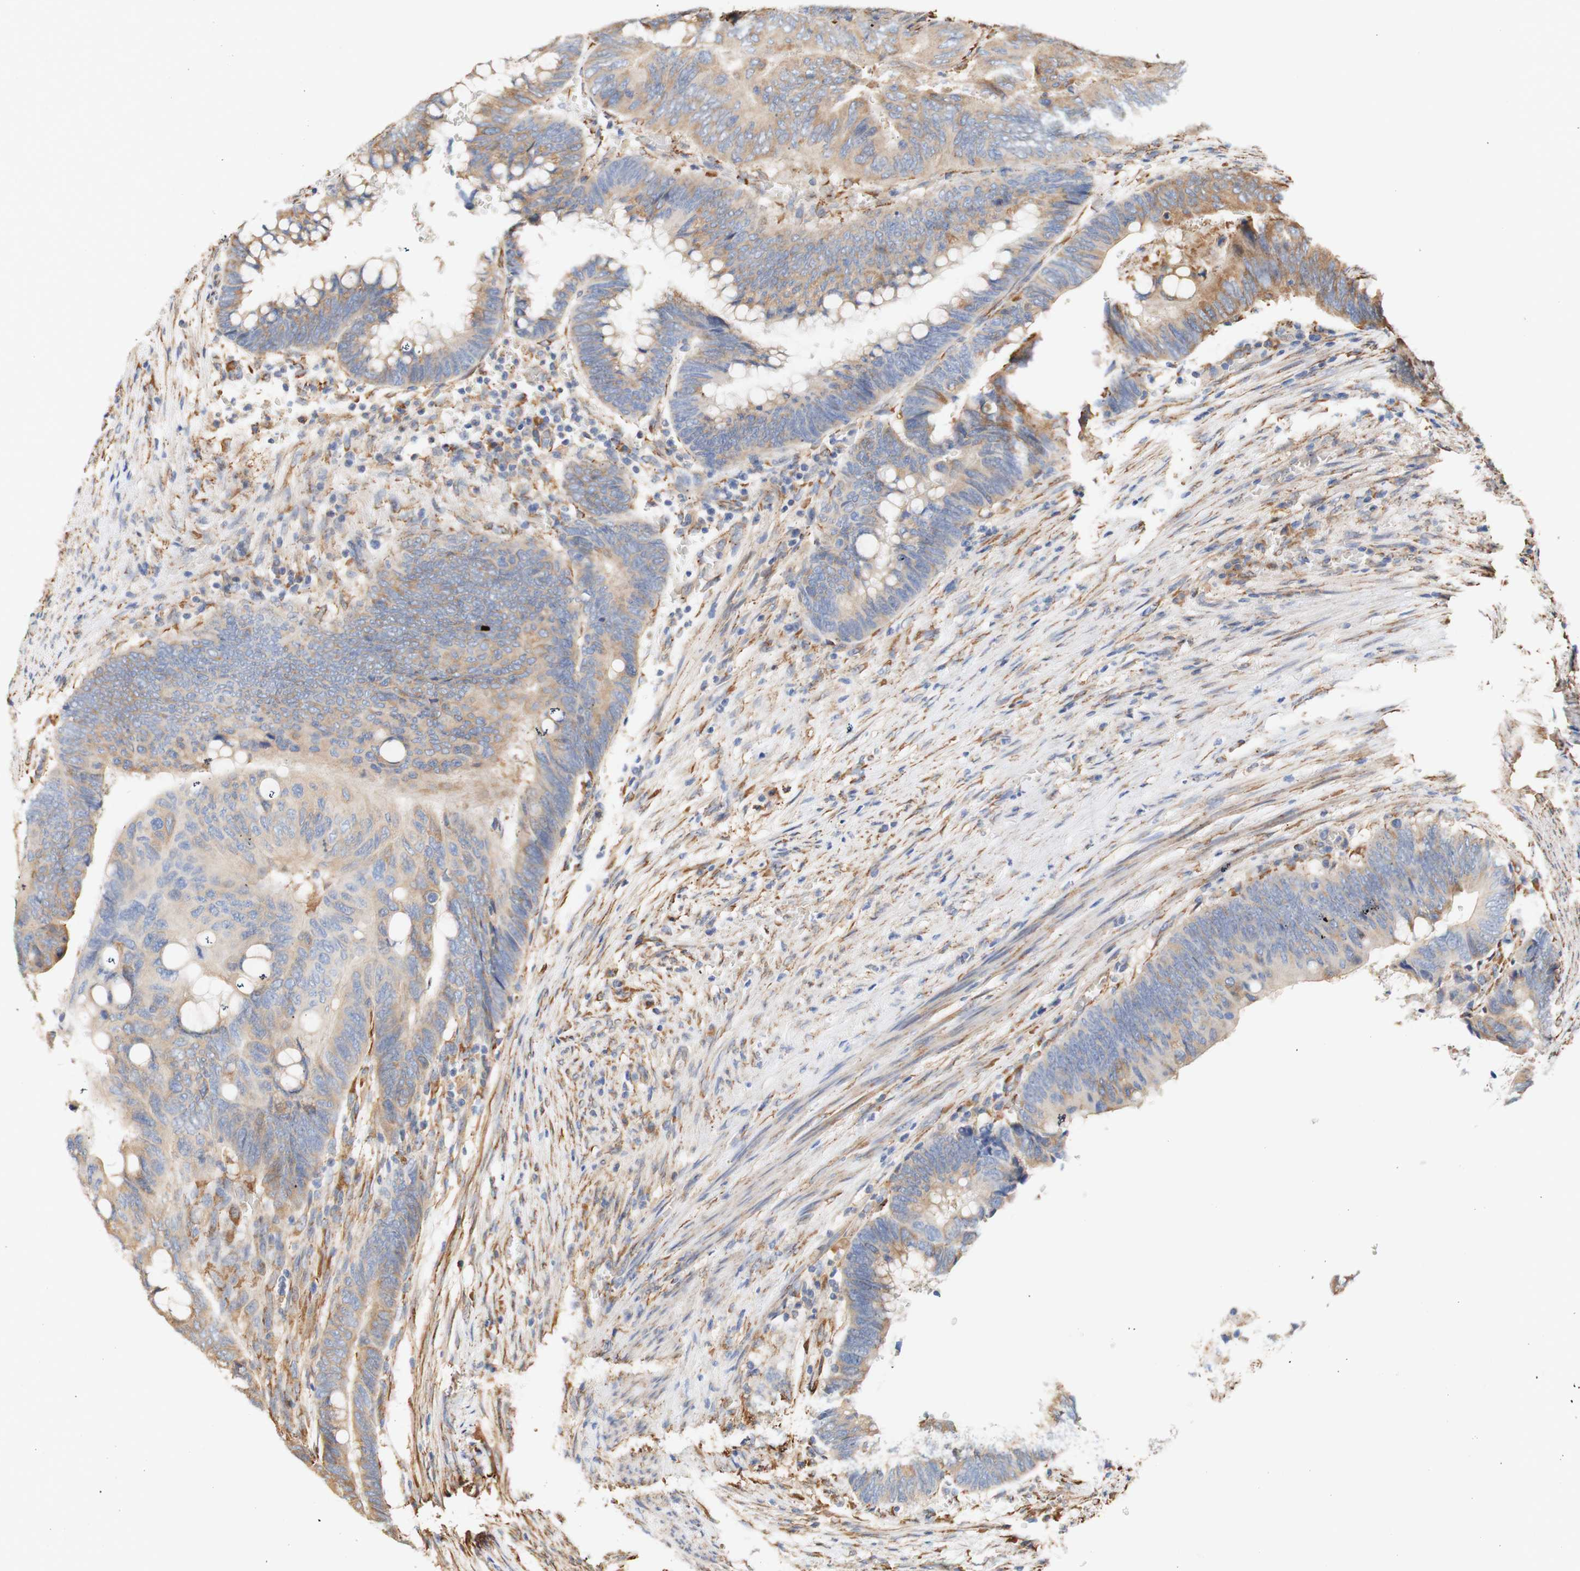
{"staining": {"intensity": "moderate", "quantity": ">75%", "location": "cytoplasmic/membranous"}, "tissue": "colorectal cancer", "cell_type": "Tumor cells", "image_type": "cancer", "snomed": [{"axis": "morphology", "description": "Normal tissue, NOS"}, {"axis": "morphology", "description": "Adenocarcinoma, NOS"}, {"axis": "topography", "description": "Rectum"}, {"axis": "topography", "description": "Peripheral nerve tissue"}], "caption": "Protein staining displays moderate cytoplasmic/membranous expression in approximately >75% of tumor cells in colorectal adenocarcinoma.", "gene": "EIF2AK4", "patient": {"sex": "male", "age": 92}}